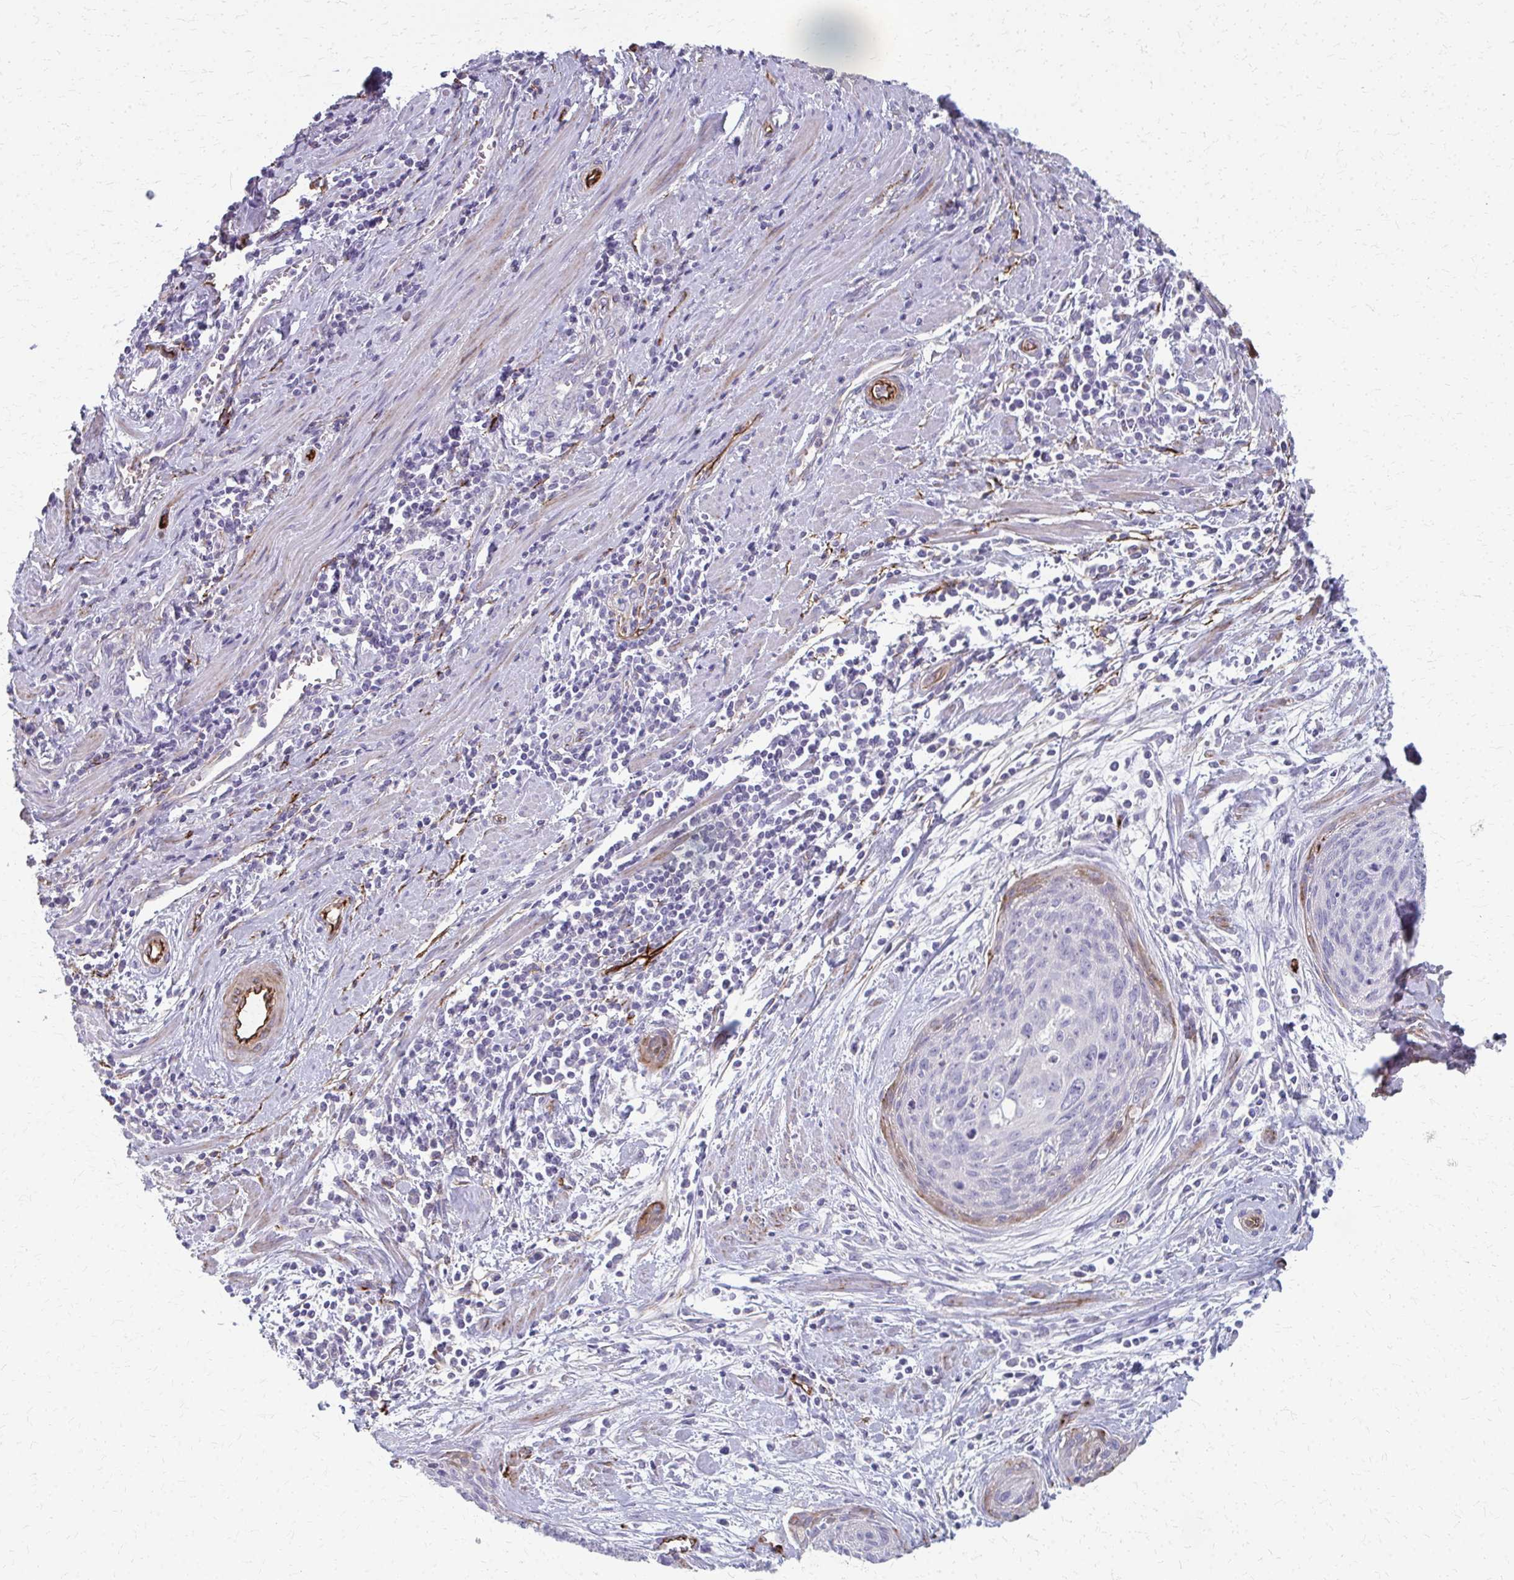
{"staining": {"intensity": "negative", "quantity": "none", "location": "none"}, "tissue": "cervical cancer", "cell_type": "Tumor cells", "image_type": "cancer", "snomed": [{"axis": "morphology", "description": "Squamous cell carcinoma, NOS"}, {"axis": "topography", "description": "Cervix"}], "caption": "DAB immunohistochemical staining of cervical cancer (squamous cell carcinoma) displays no significant expression in tumor cells.", "gene": "ADIPOQ", "patient": {"sex": "female", "age": 55}}